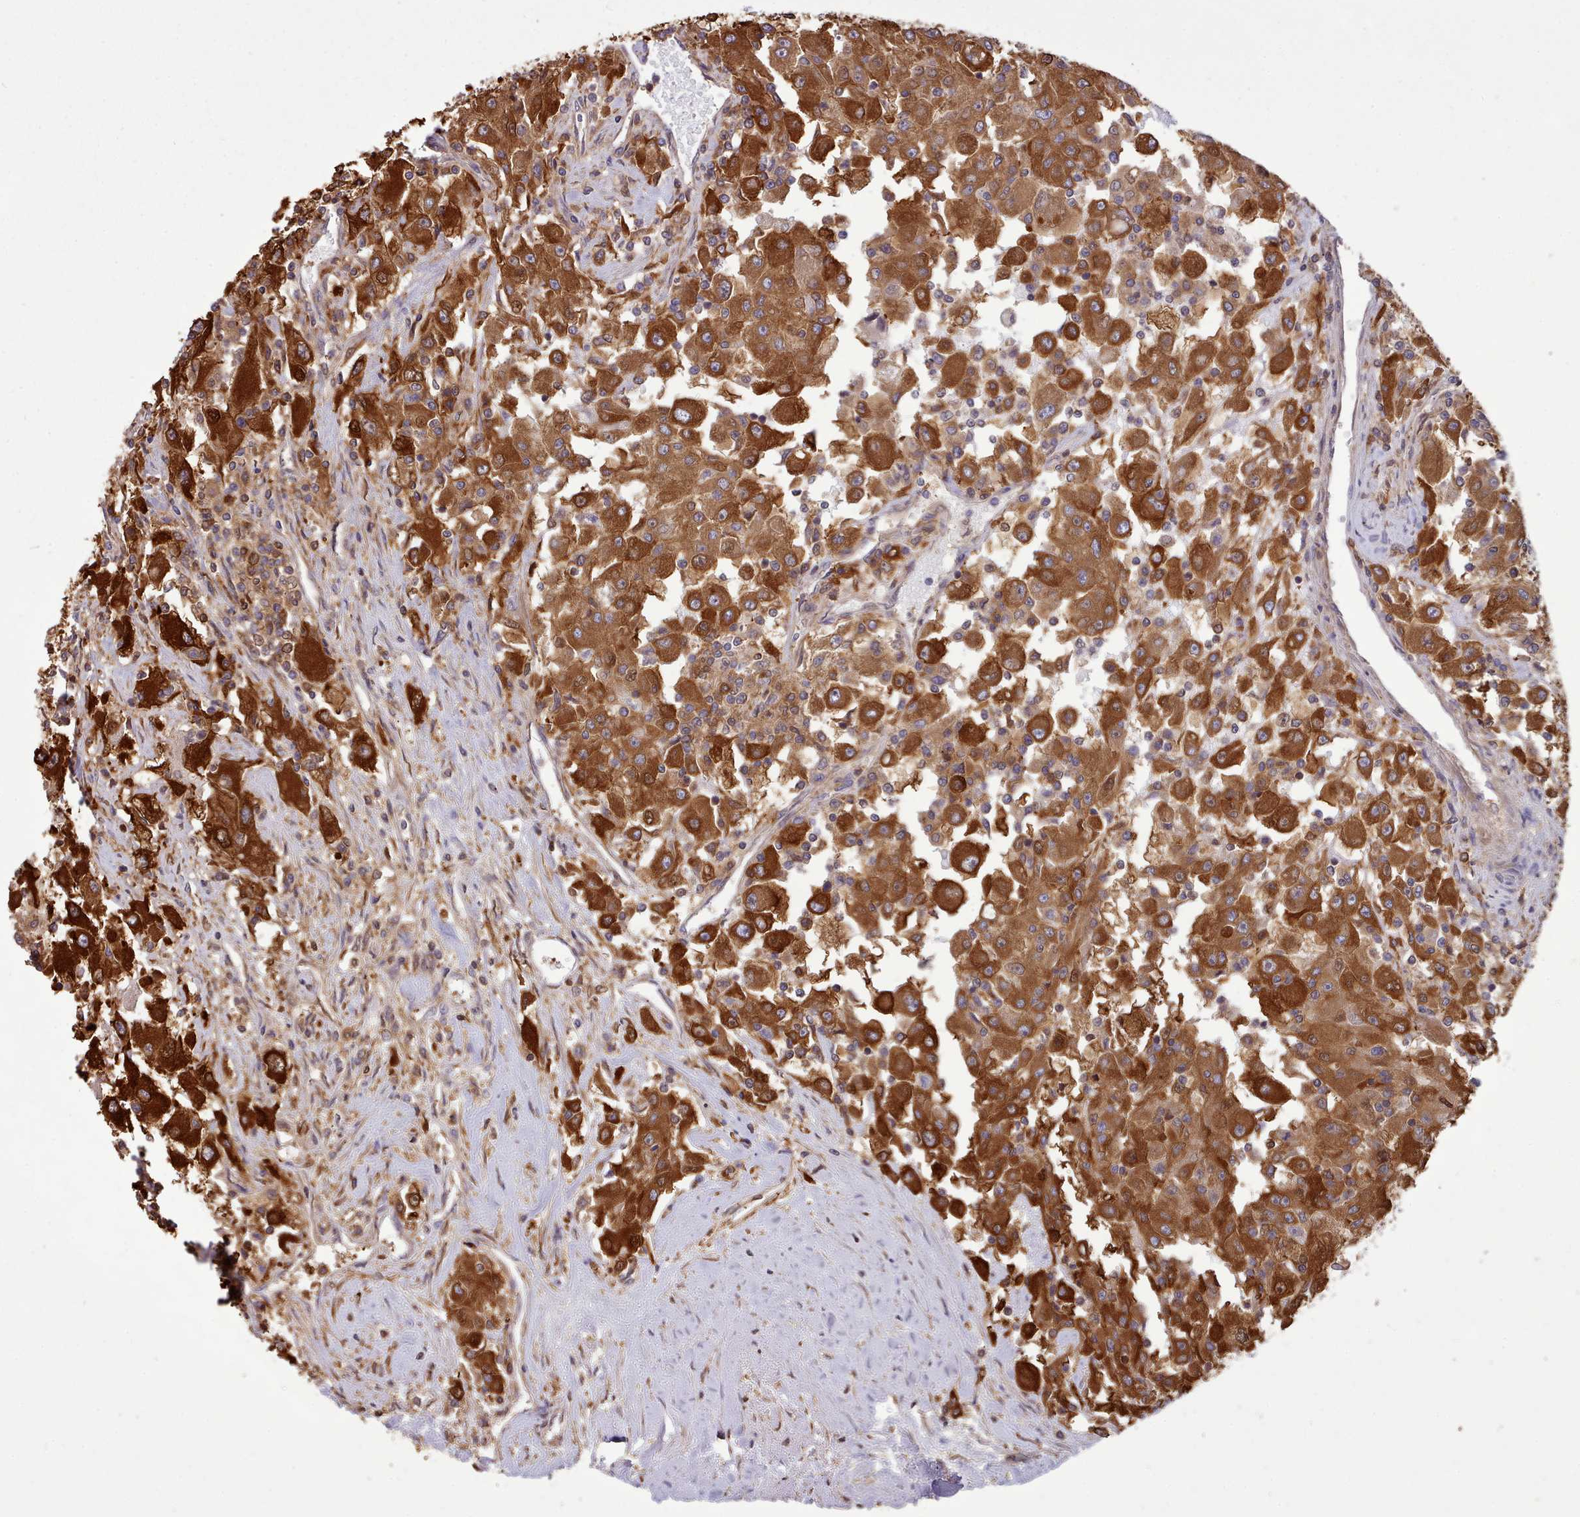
{"staining": {"intensity": "strong", "quantity": ">75%", "location": "cytoplasmic/membranous"}, "tissue": "renal cancer", "cell_type": "Tumor cells", "image_type": "cancer", "snomed": [{"axis": "morphology", "description": "Adenocarcinoma, NOS"}, {"axis": "topography", "description": "Kidney"}], "caption": "Renal cancer (adenocarcinoma) was stained to show a protein in brown. There is high levels of strong cytoplasmic/membranous staining in approximately >75% of tumor cells. (DAB (3,3'-diaminobenzidine) IHC, brown staining for protein, blue staining for nuclei).", "gene": "SLC4A9", "patient": {"sex": "female", "age": 67}}